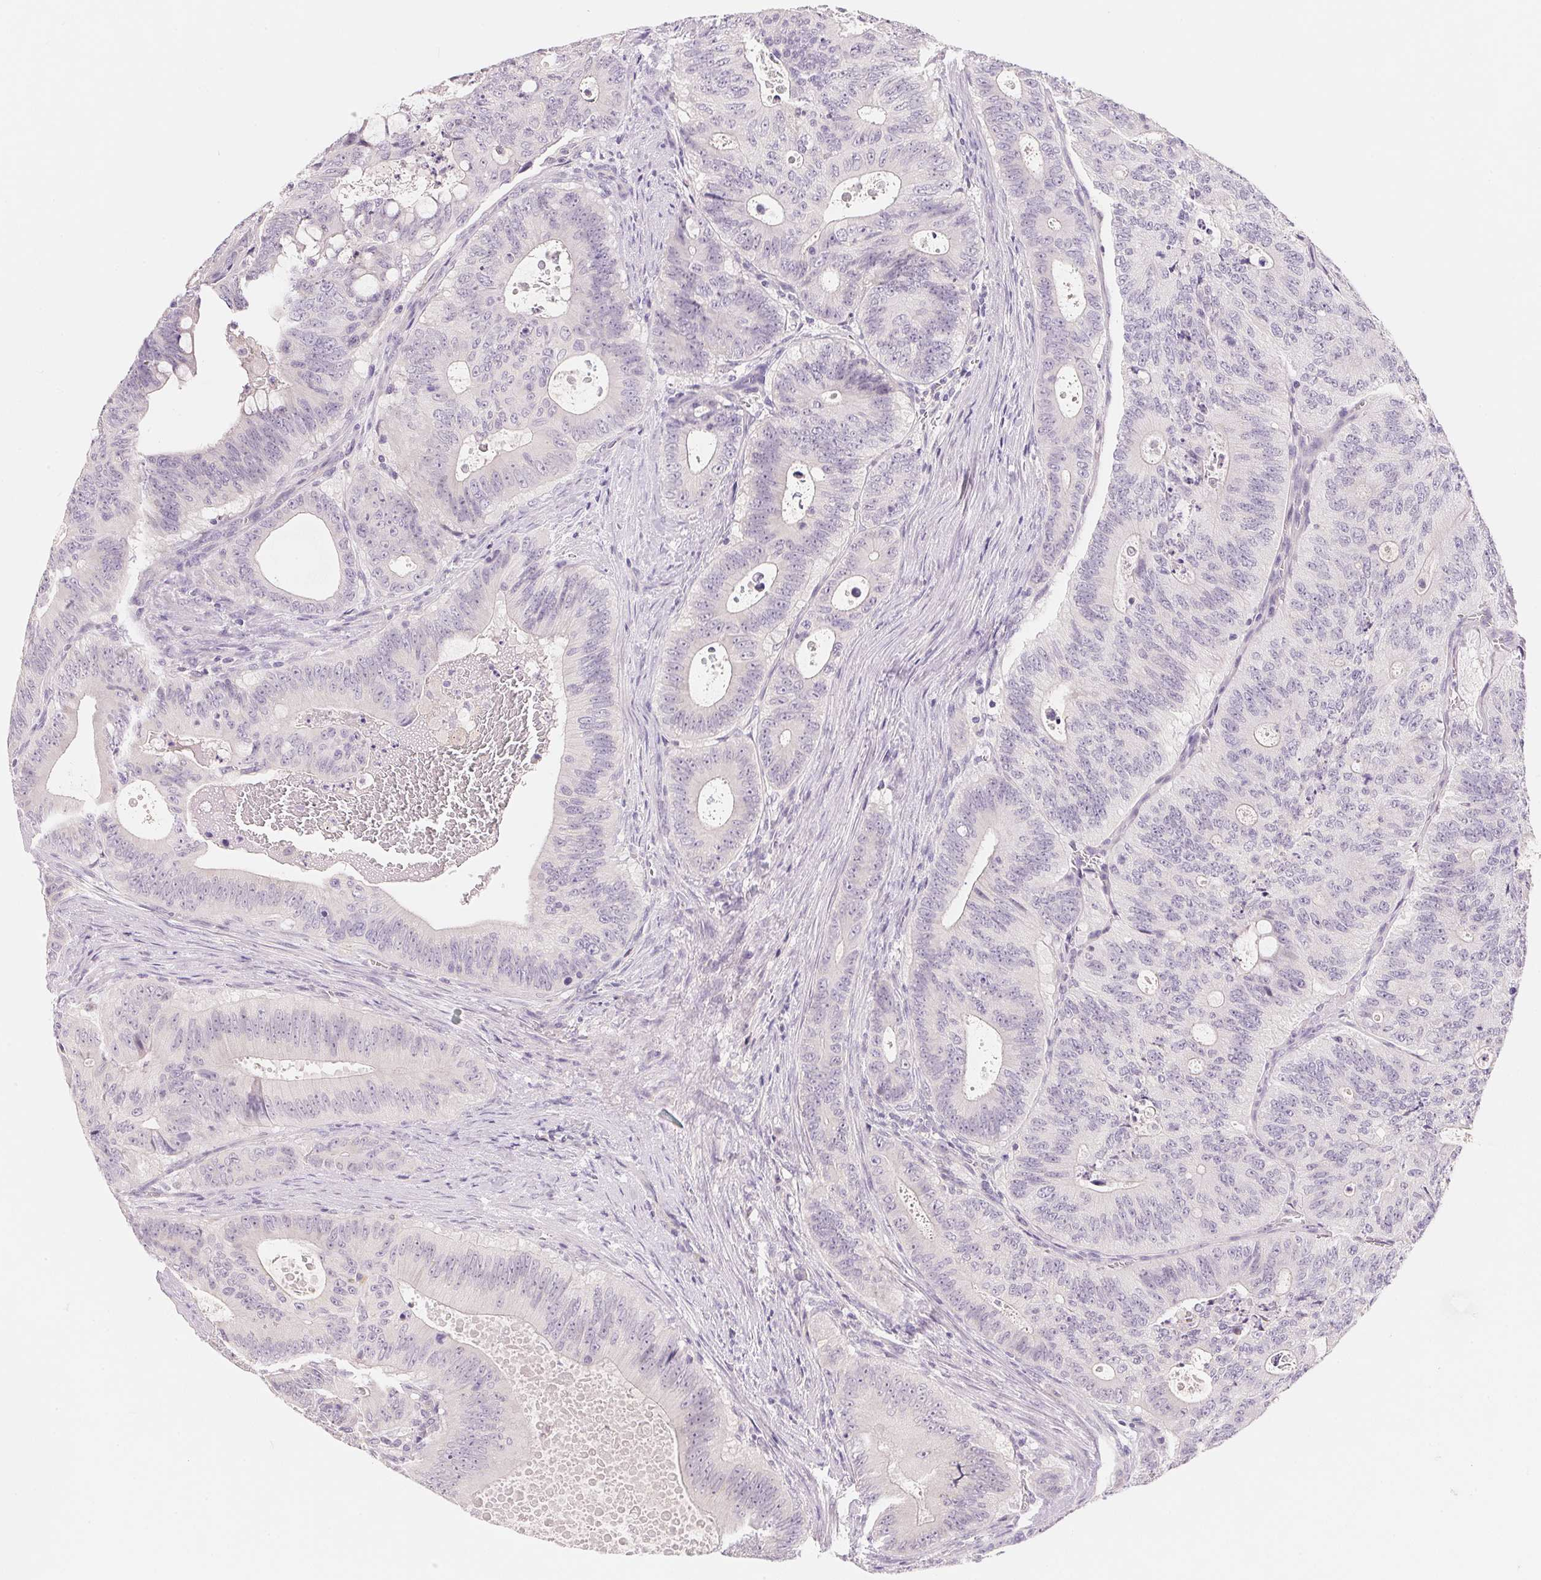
{"staining": {"intensity": "negative", "quantity": "none", "location": "none"}, "tissue": "colorectal cancer", "cell_type": "Tumor cells", "image_type": "cancer", "snomed": [{"axis": "morphology", "description": "Adenocarcinoma, NOS"}, {"axis": "topography", "description": "Colon"}], "caption": "The IHC image has no significant expression in tumor cells of colorectal cancer tissue.", "gene": "MCOLN3", "patient": {"sex": "male", "age": 62}}